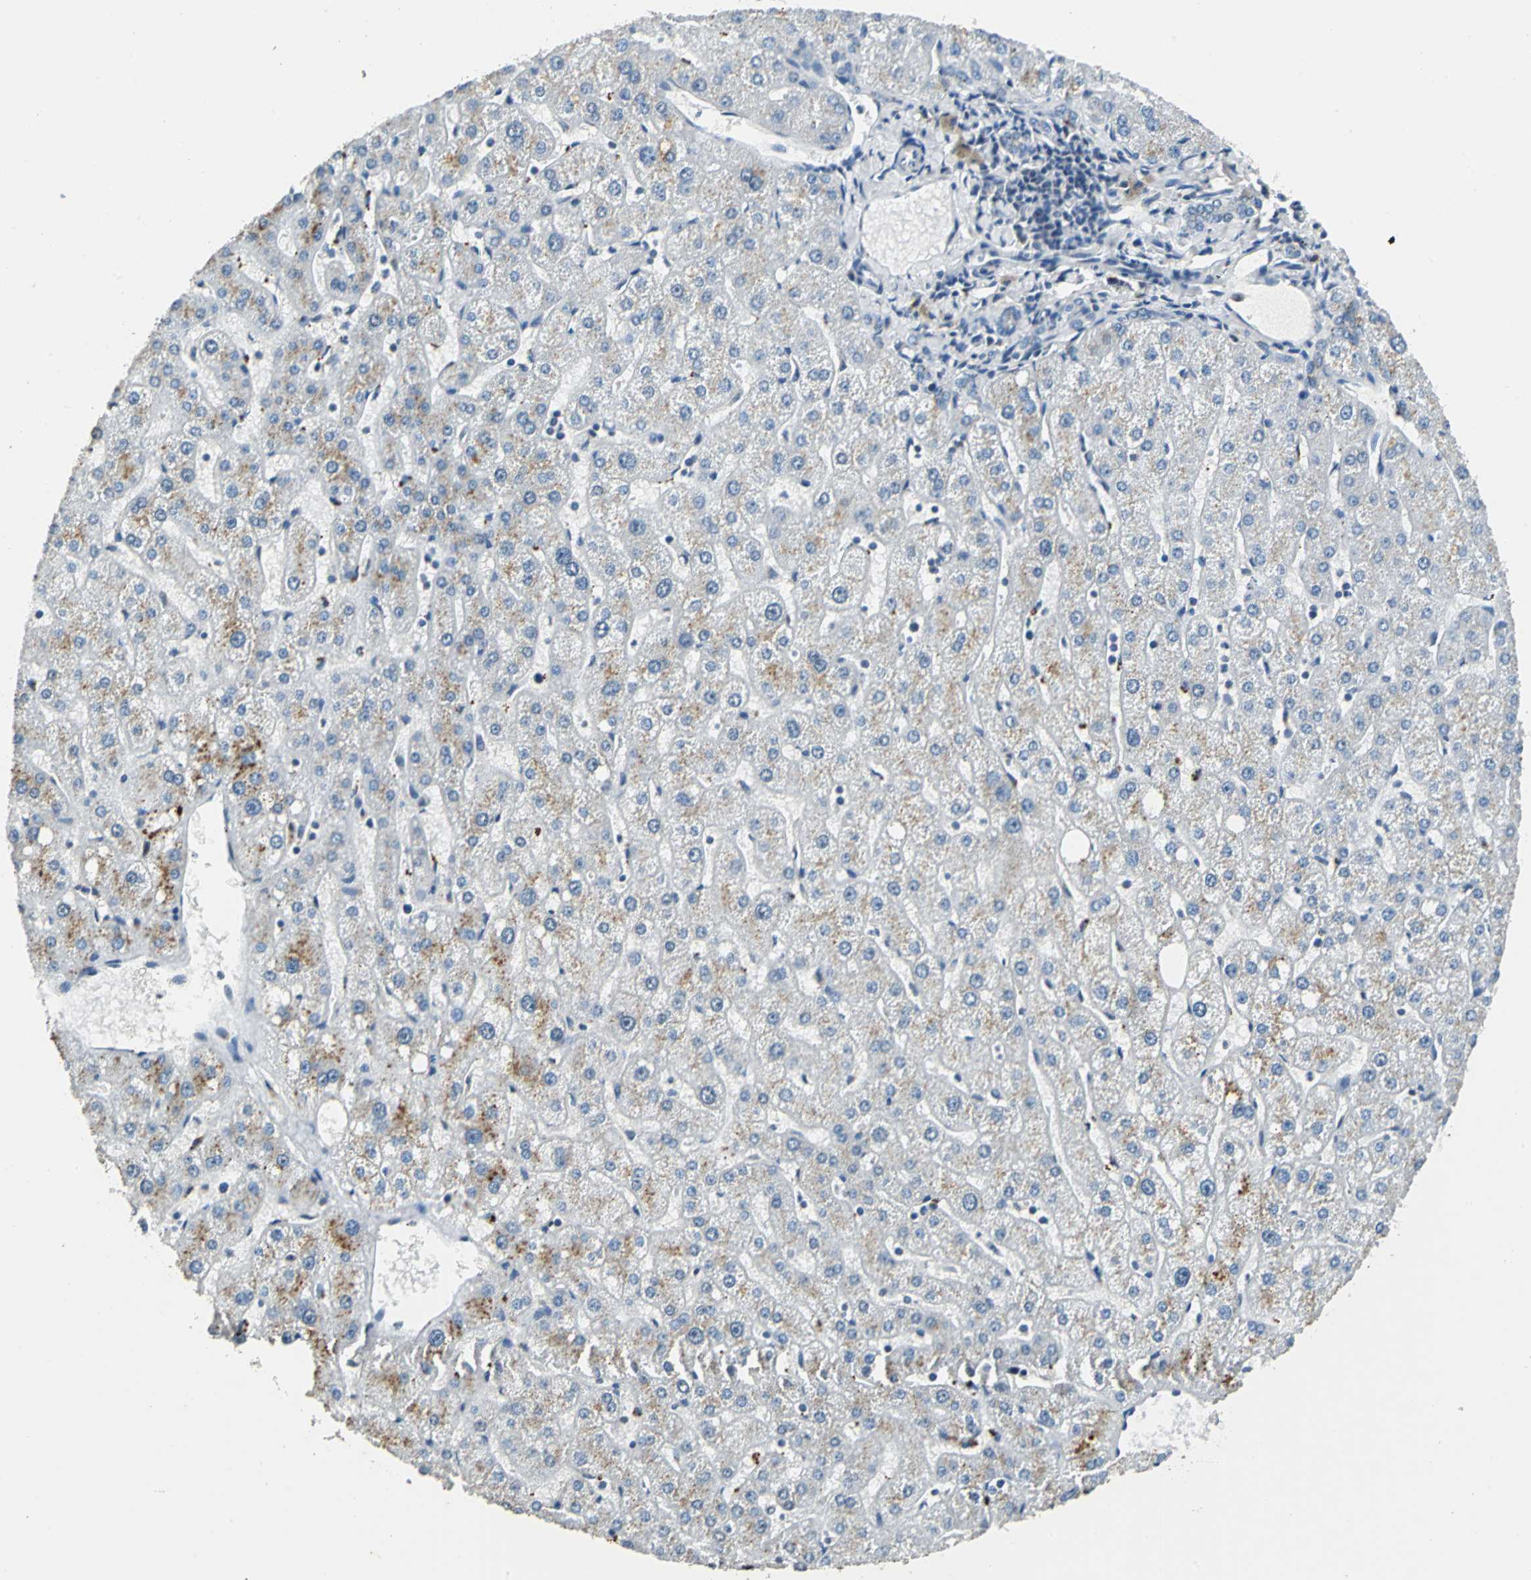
{"staining": {"intensity": "weak", "quantity": "<25%", "location": "cytoplasmic/membranous"}, "tissue": "liver", "cell_type": "Cholangiocytes", "image_type": "normal", "snomed": [{"axis": "morphology", "description": "Normal tissue, NOS"}, {"axis": "topography", "description": "Liver"}], "caption": "Immunohistochemistry (IHC) micrograph of unremarkable liver: liver stained with DAB displays no significant protein staining in cholangiocytes.", "gene": "TMEM115", "patient": {"sex": "male", "age": 67}}